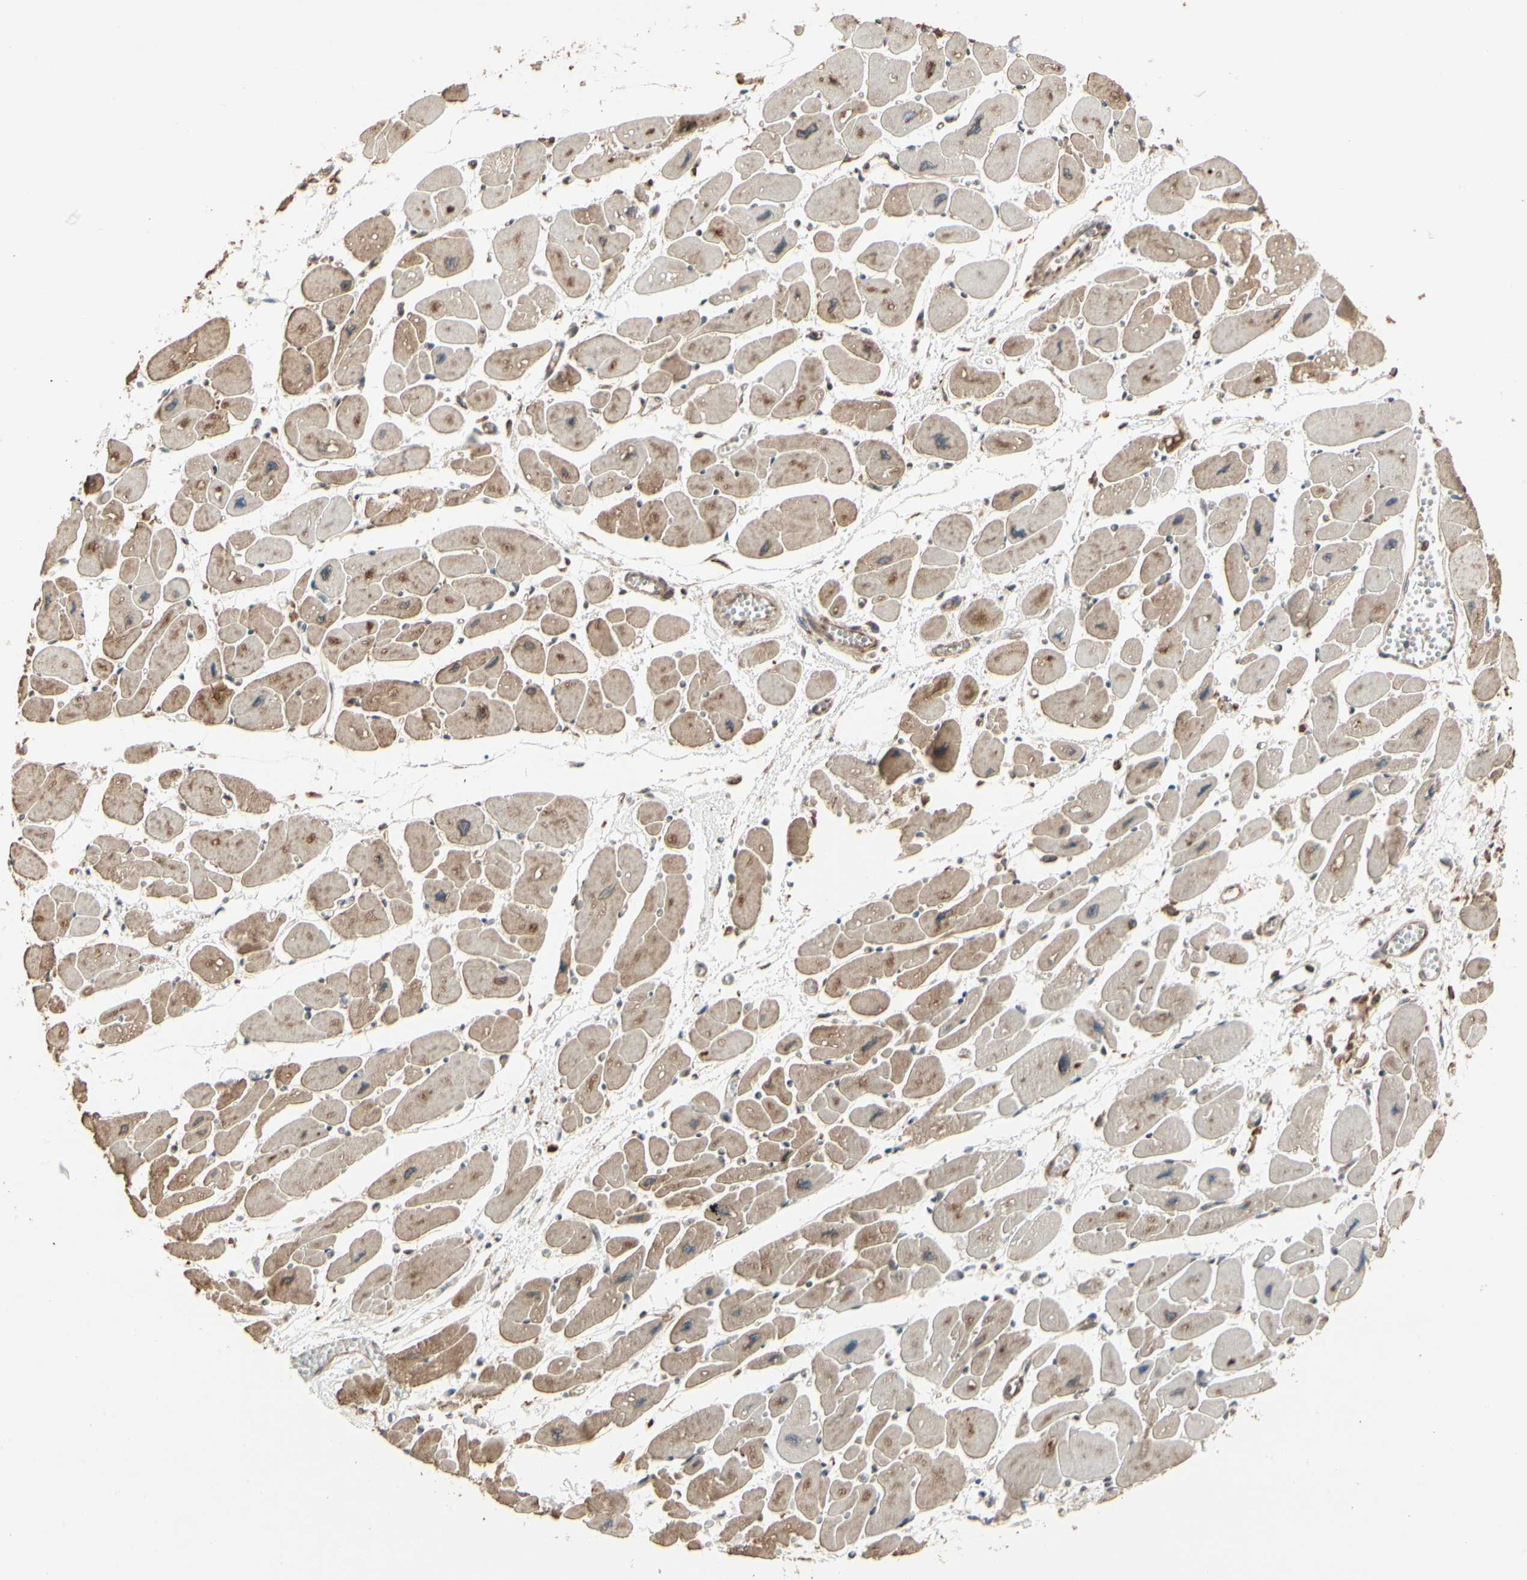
{"staining": {"intensity": "moderate", "quantity": ">75%", "location": "cytoplasmic/membranous"}, "tissue": "heart muscle", "cell_type": "Cardiomyocytes", "image_type": "normal", "snomed": [{"axis": "morphology", "description": "Normal tissue, NOS"}, {"axis": "topography", "description": "Heart"}], "caption": "Heart muscle stained with a brown dye shows moderate cytoplasmic/membranous positive staining in approximately >75% of cardiomyocytes.", "gene": "CCT7", "patient": {"sex": "female", "age": 54}}